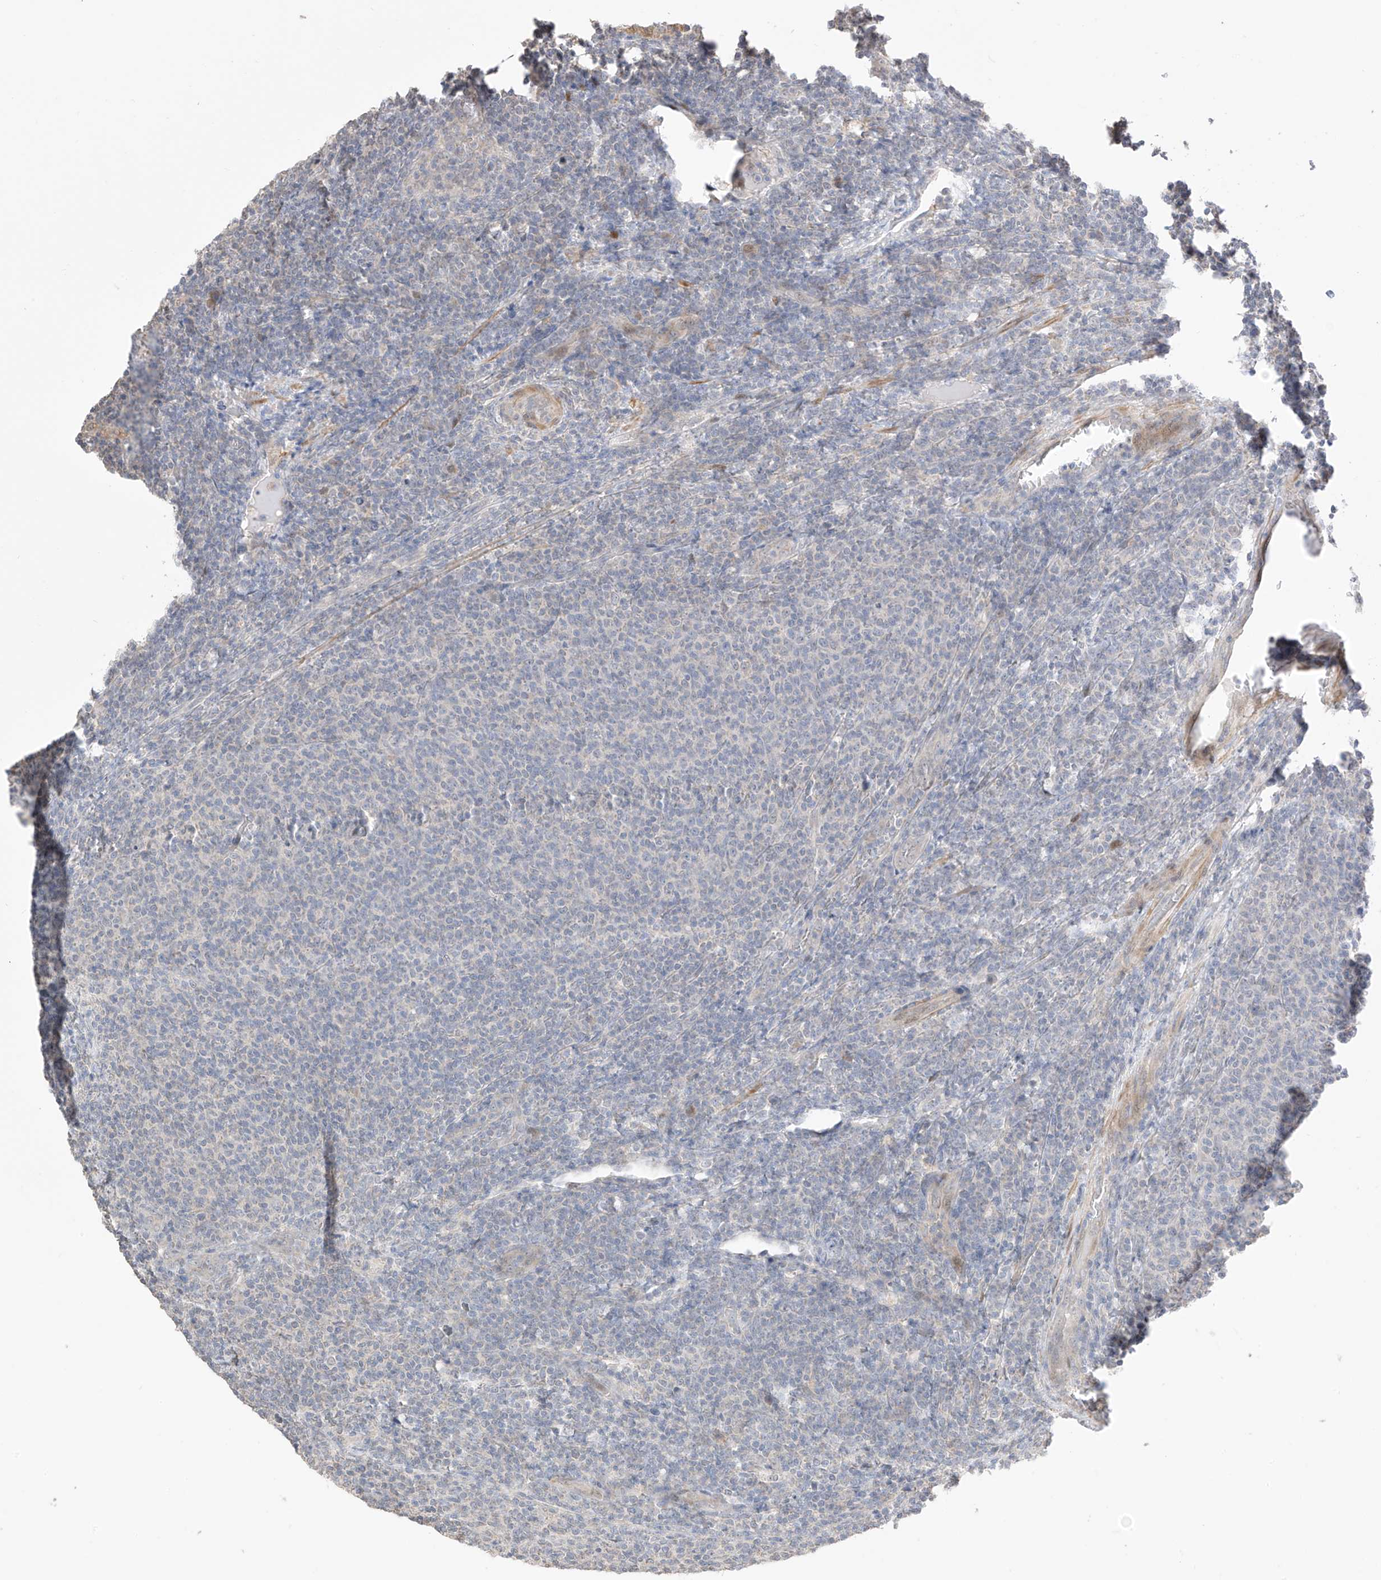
{"staining": {"intensity": "negative", "quantity": "none", "location": "none"}, "tissue": "lymphoma", "cell_type": "Tumor cells", "image_type": "cancer", "snomed": [{"axis": "morphology", "description": "Malignant lymphoma, non-Hodgkin's type, Low grade"}, {"axis": "topography", "description": "Lymph node"}], "caption": "Human lymphoma stained for a protein using IHC shows no expression in tumor cells.", "gene": "LATS1", "patient": {"sex": "male", "age": 66}}